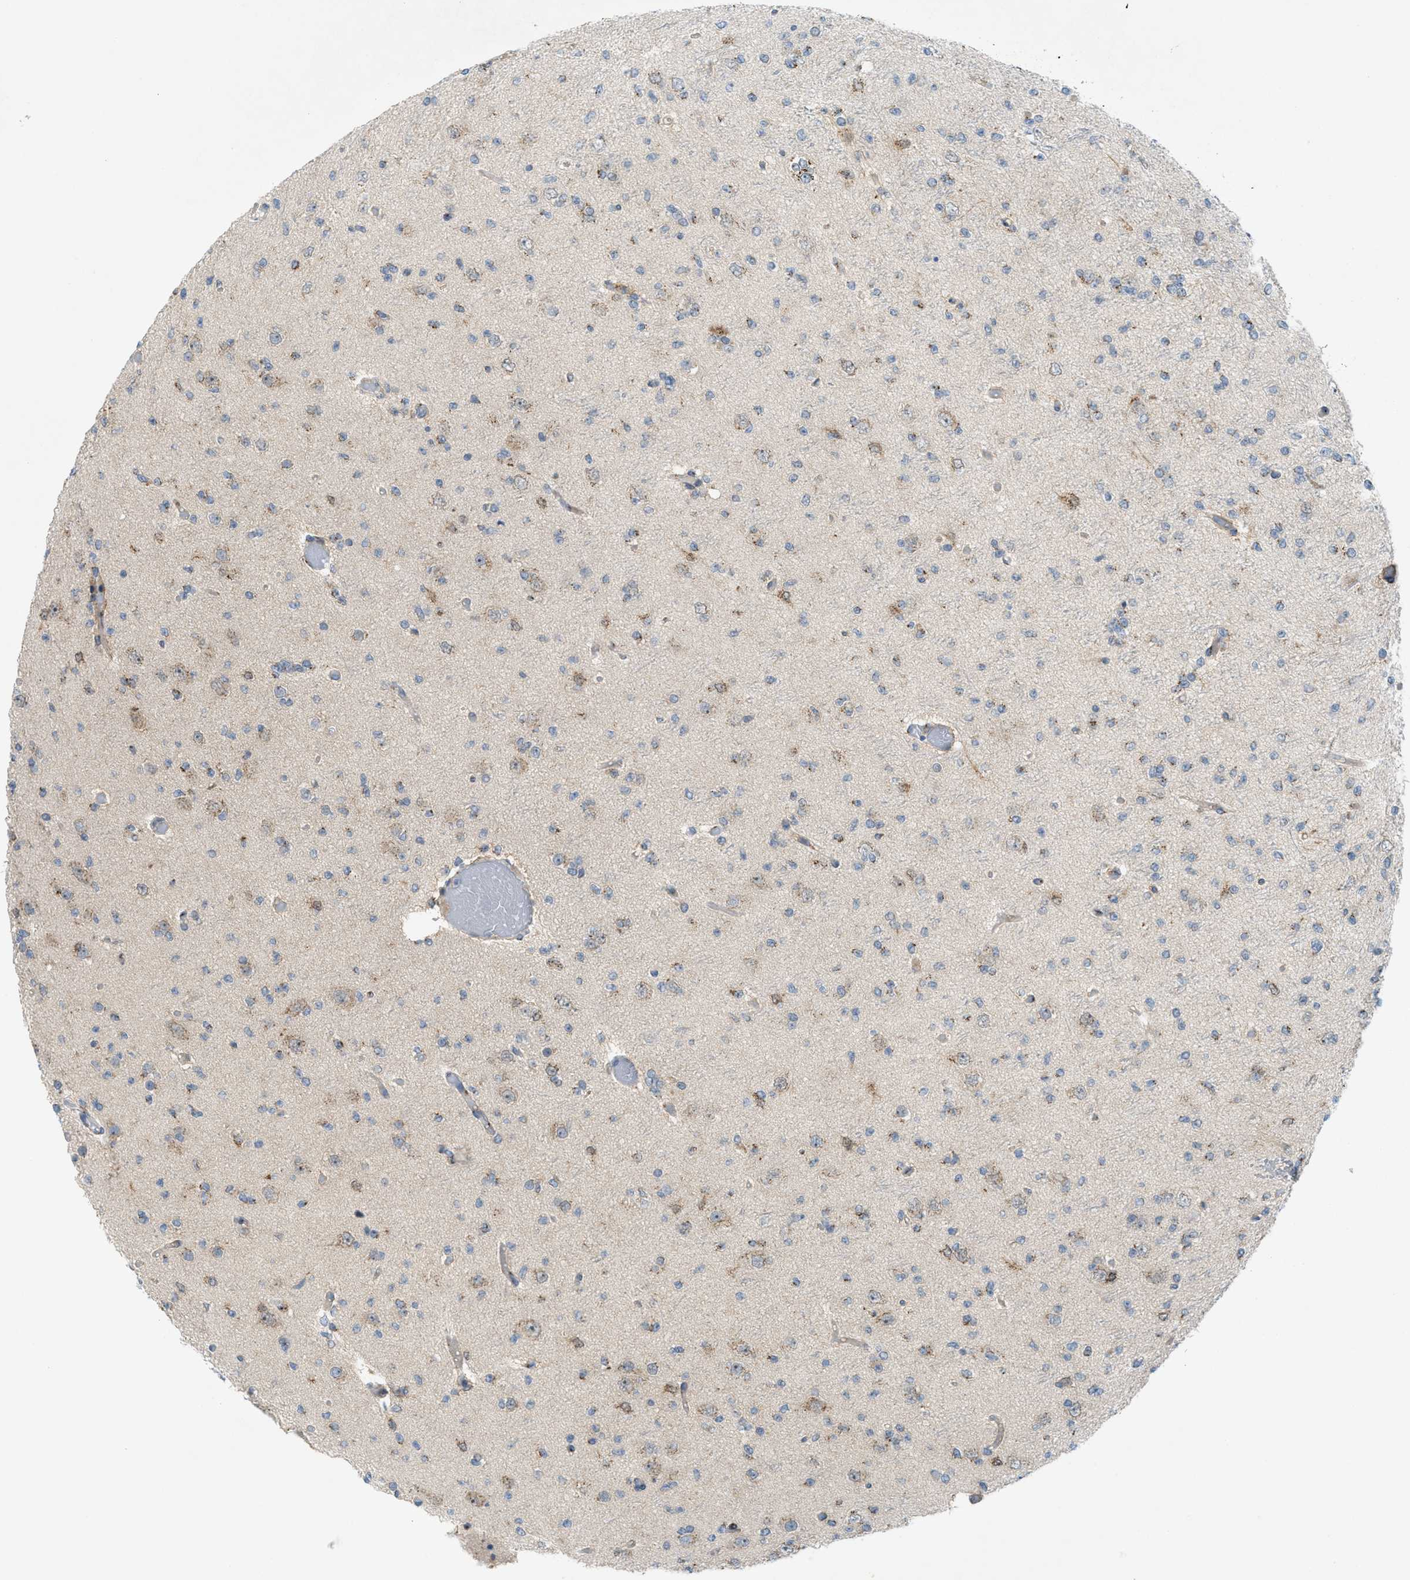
{"staining": {"intensity": "weak", "quantity": "25%-75%", "location": "cytoplasmic/membranous"}, "tissue": "glioma", "cell_type": "Tumor cells", "image_type": "cancer", "snomed": [{"axis": "morphology", "description": "Glioma, malignant, Low grade"}, {"axis": "topography", "description": "Brain"}], "caption": "This is a micrograph of IHC staining of malignant low-grade glioma, which shows weak positivity in the cytoplasmic/membranous of tumor cells.", "gene": "SLC38A10", "patient": {"sex": "female", "age": 22}}